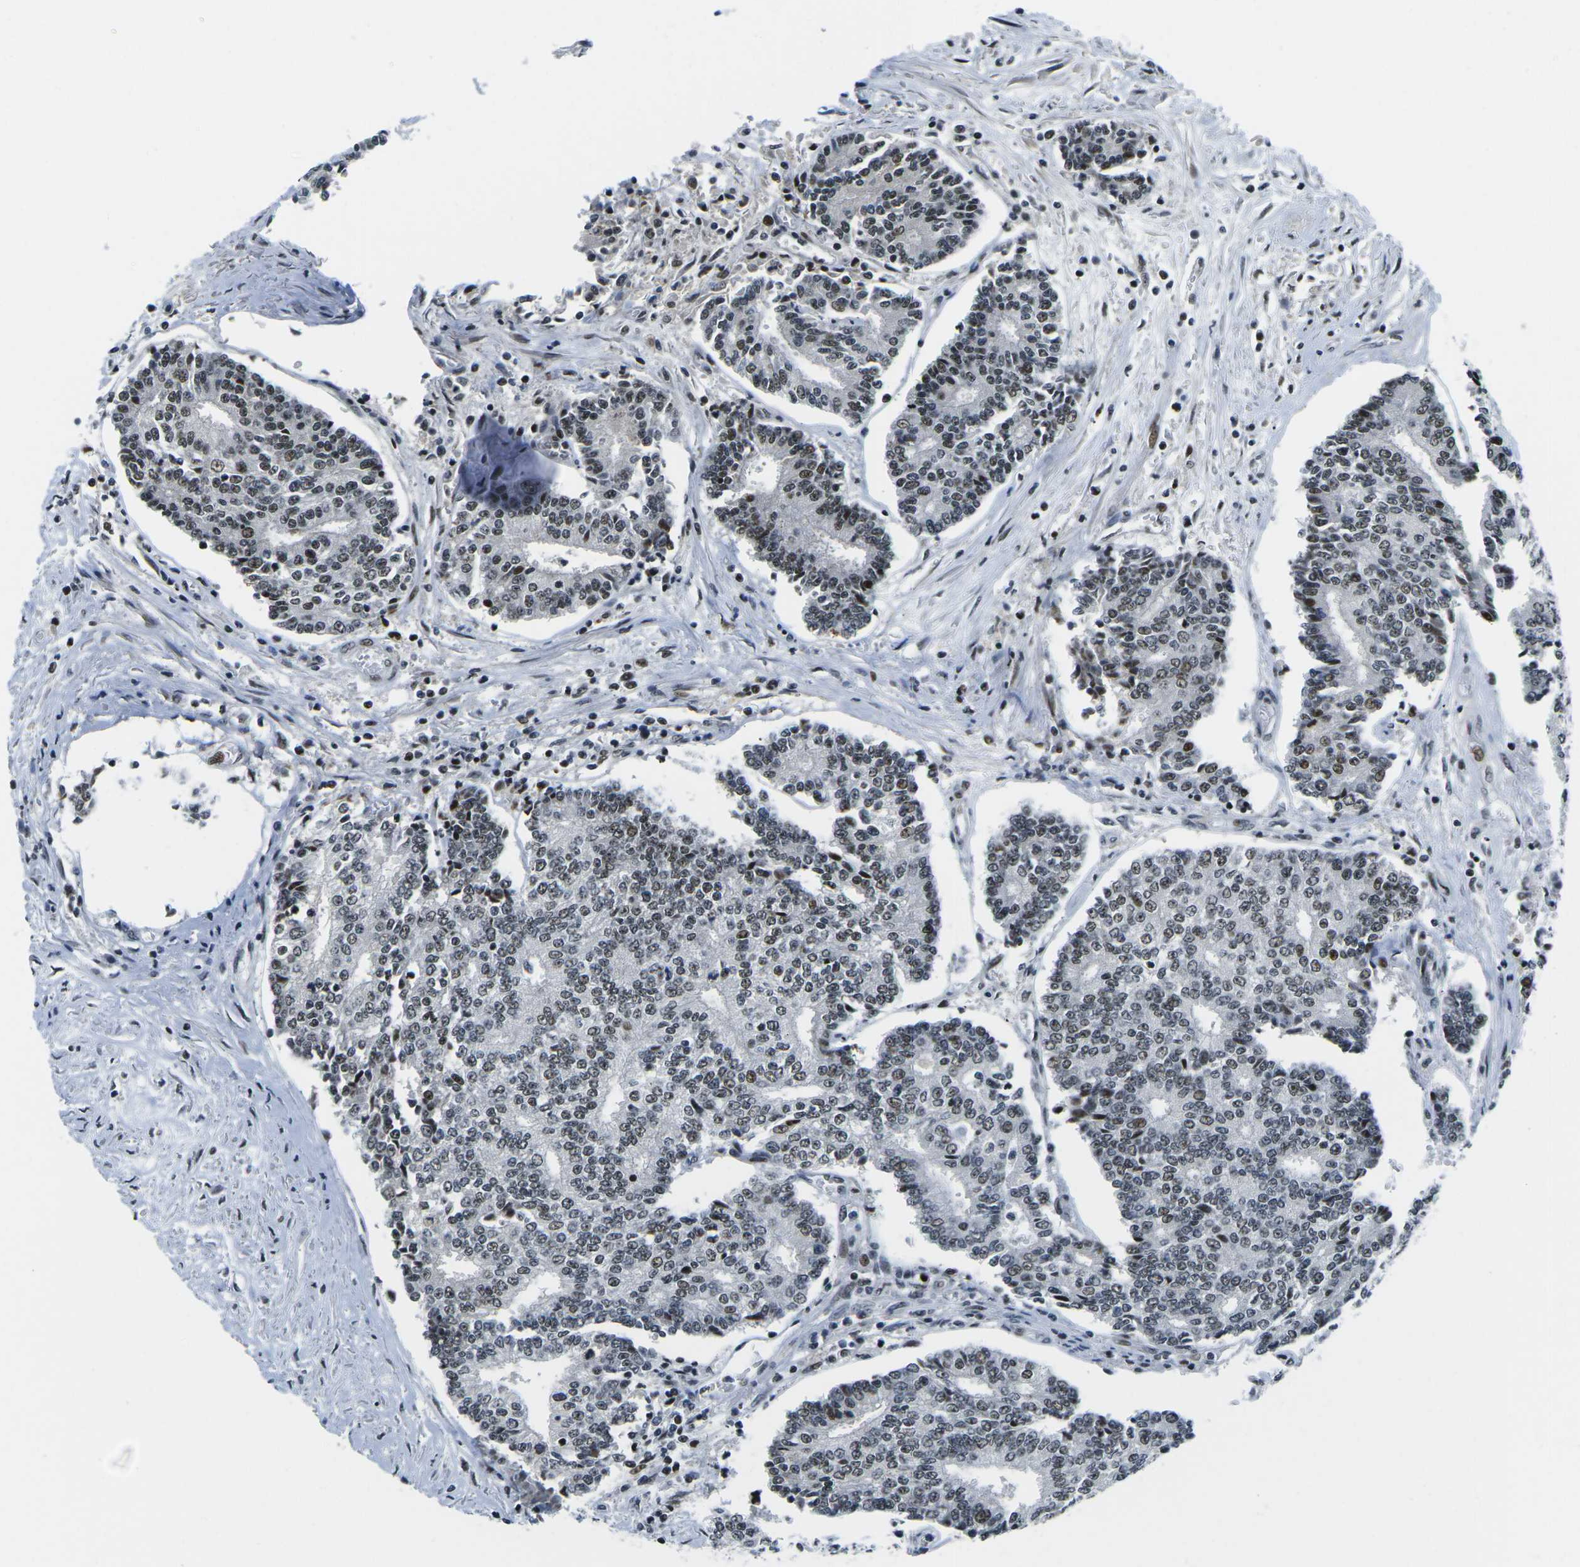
{"staining": {"intensity": "moderate", "quantity": "25%-75%", "location": "nuclear"}, "tissue": "prostate cancer", "cell_type": "Tumor cells", "image_type": "cancer", "snomed": [{"axis": "morphology", "description": "Normal tissue, NOS"}, {"axis": "morphology", "description": "Adenocarcinoma, High grade"}, {"axis": "topography", "description": "Prostate"}, {"axis": "topography", "description": "Seminal veicle"}], "caption": "Brown immunohistochemical staining in human prostate cancer exhibits moderate nuclear positivity in approximately 25%-75% of tumor cells. (brown staining indicates protein expression, while blue staining denotes nuclei).", "gene": "PRPF8", "patient": {"sex": "male", "age": 55}}